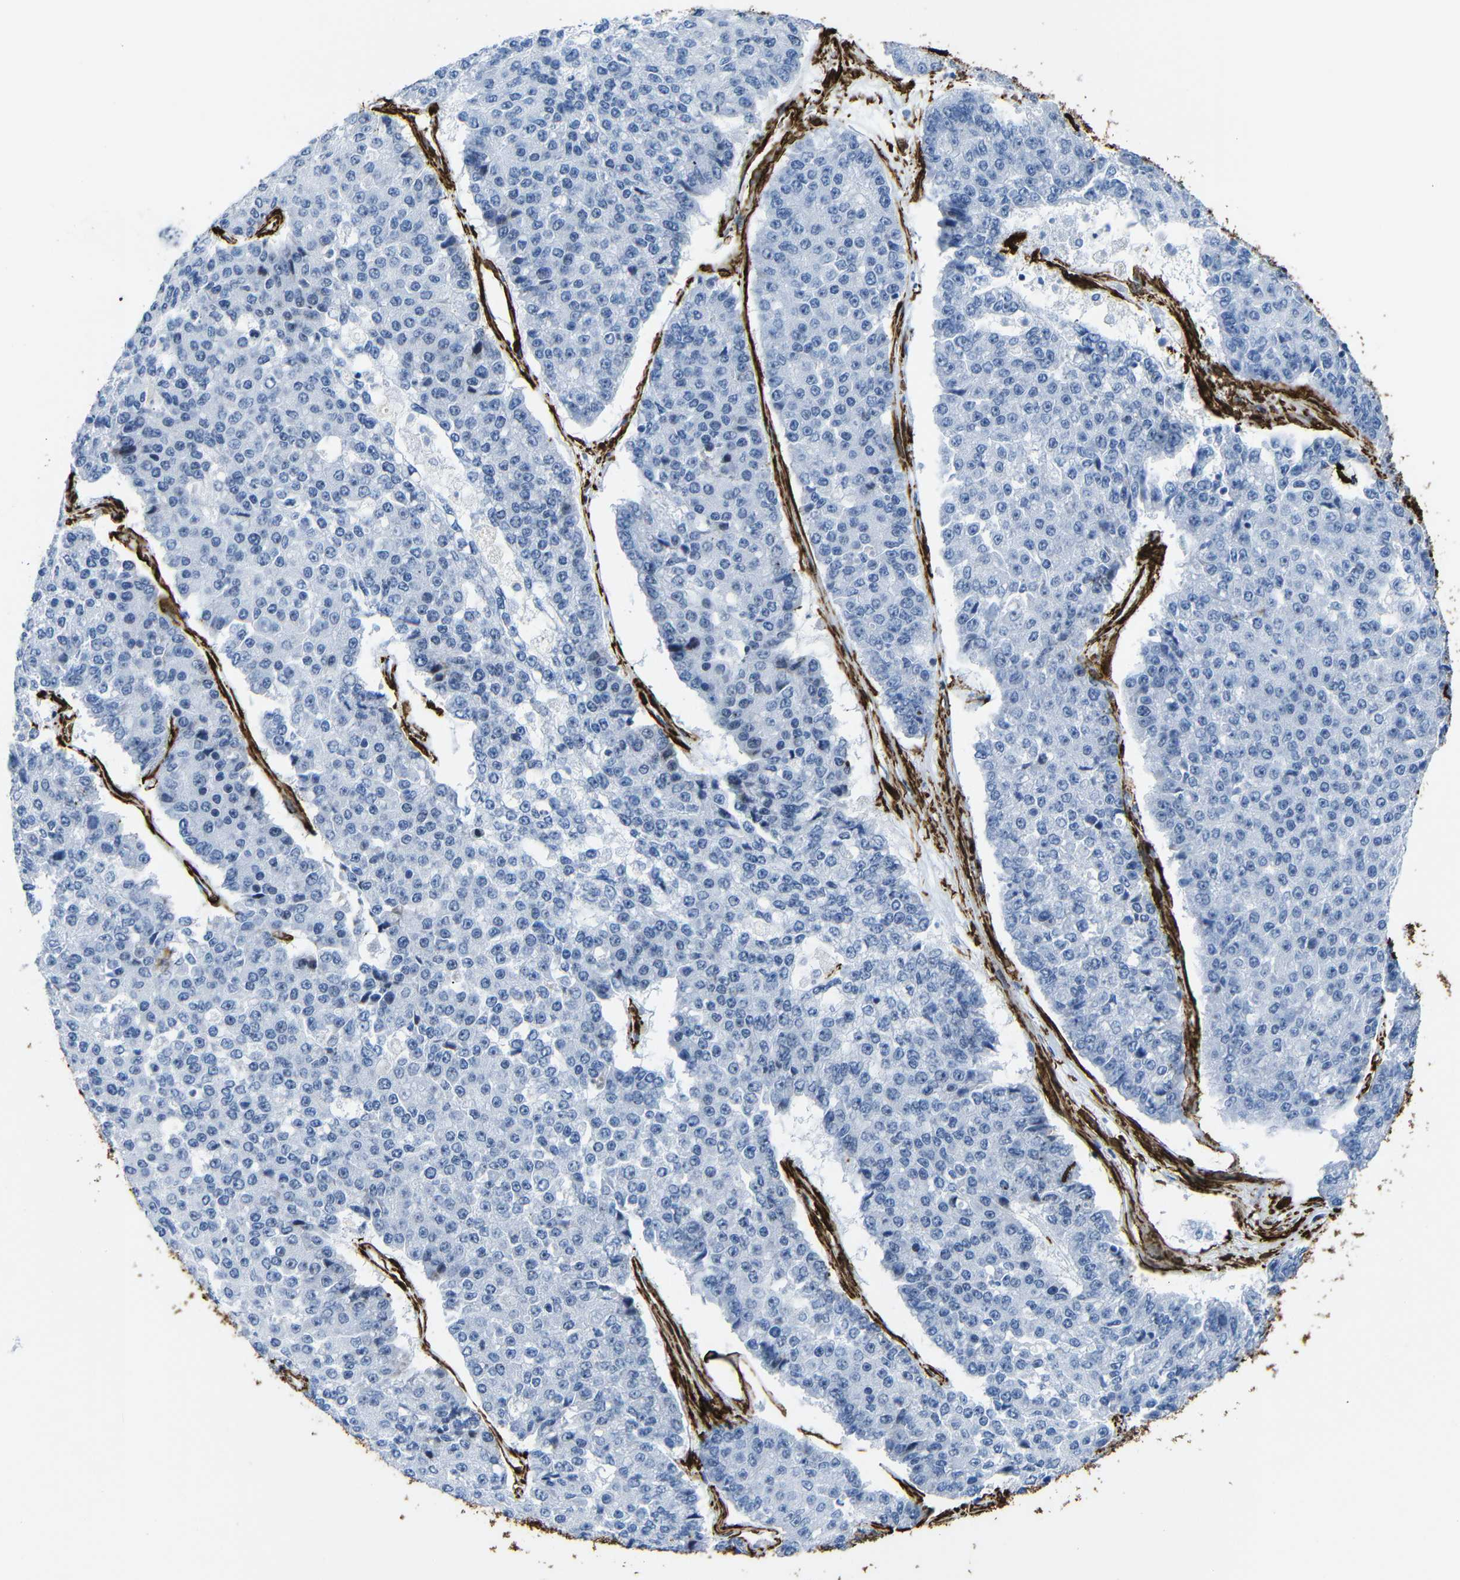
{"staining": {"intensity": "negative", "quantity": "none", "location": "none"}, "tissue": "pancreatic cancer", "cell_type": "Tumor cells", "image_type": "cancer", "snomed": [{"axis": "morphology", "description": "Adenocarcinoma, NOS"}, {"axis": "topography", "description": "Pancreas"}], "caption": "High power microscopy image of an IHC photomicrograph of adenocarcinoma (pancreatic), revealing no significant positivity in tumor cells.", "gene": "ACTA2", "patient": {"sex": "male", "age": 50}}